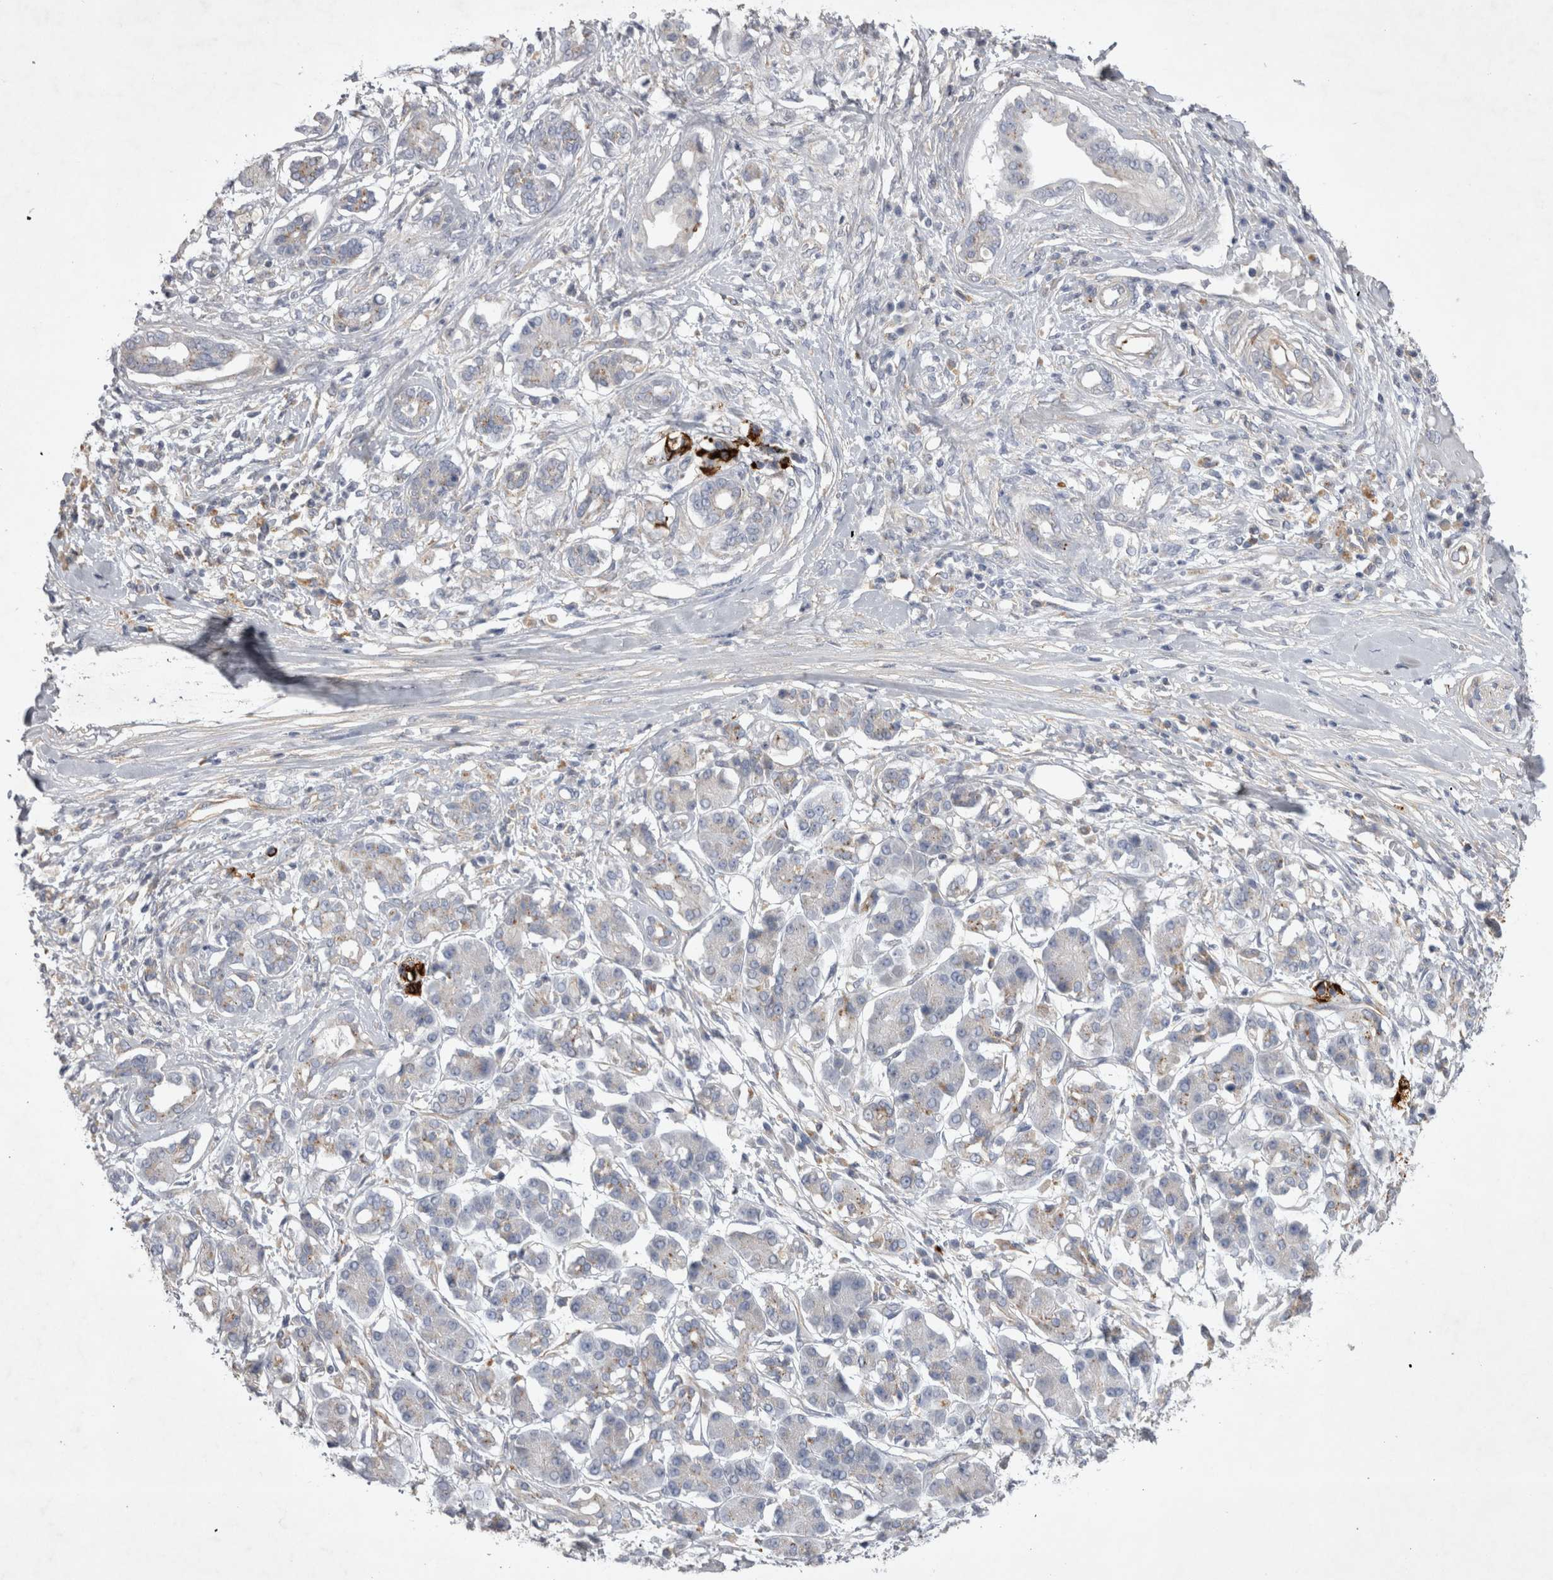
{"staining": {"intensity": "negative", "quantity": "none", "location": "none"}, "tissue": "pancreatic cancer", "cell_type": "Tumor cells", "image_type": "cancer", "snomed": [{"axis": "morphology", "description": "Adenocarcinoma, NOS"}, {"axis": "topography", "description": "Pancreas"}], "caption": "DAB immunohistochemical staining of human adenocarcinoma (pancreatic) reveals no significant expression in tumor cells. (DAB (3,3'-diaminobenzidine) IHC visualized using brightfield microscopy, high magnification).", "gene": "STRADB", "patient": {"sex": "female", "age": 56}}